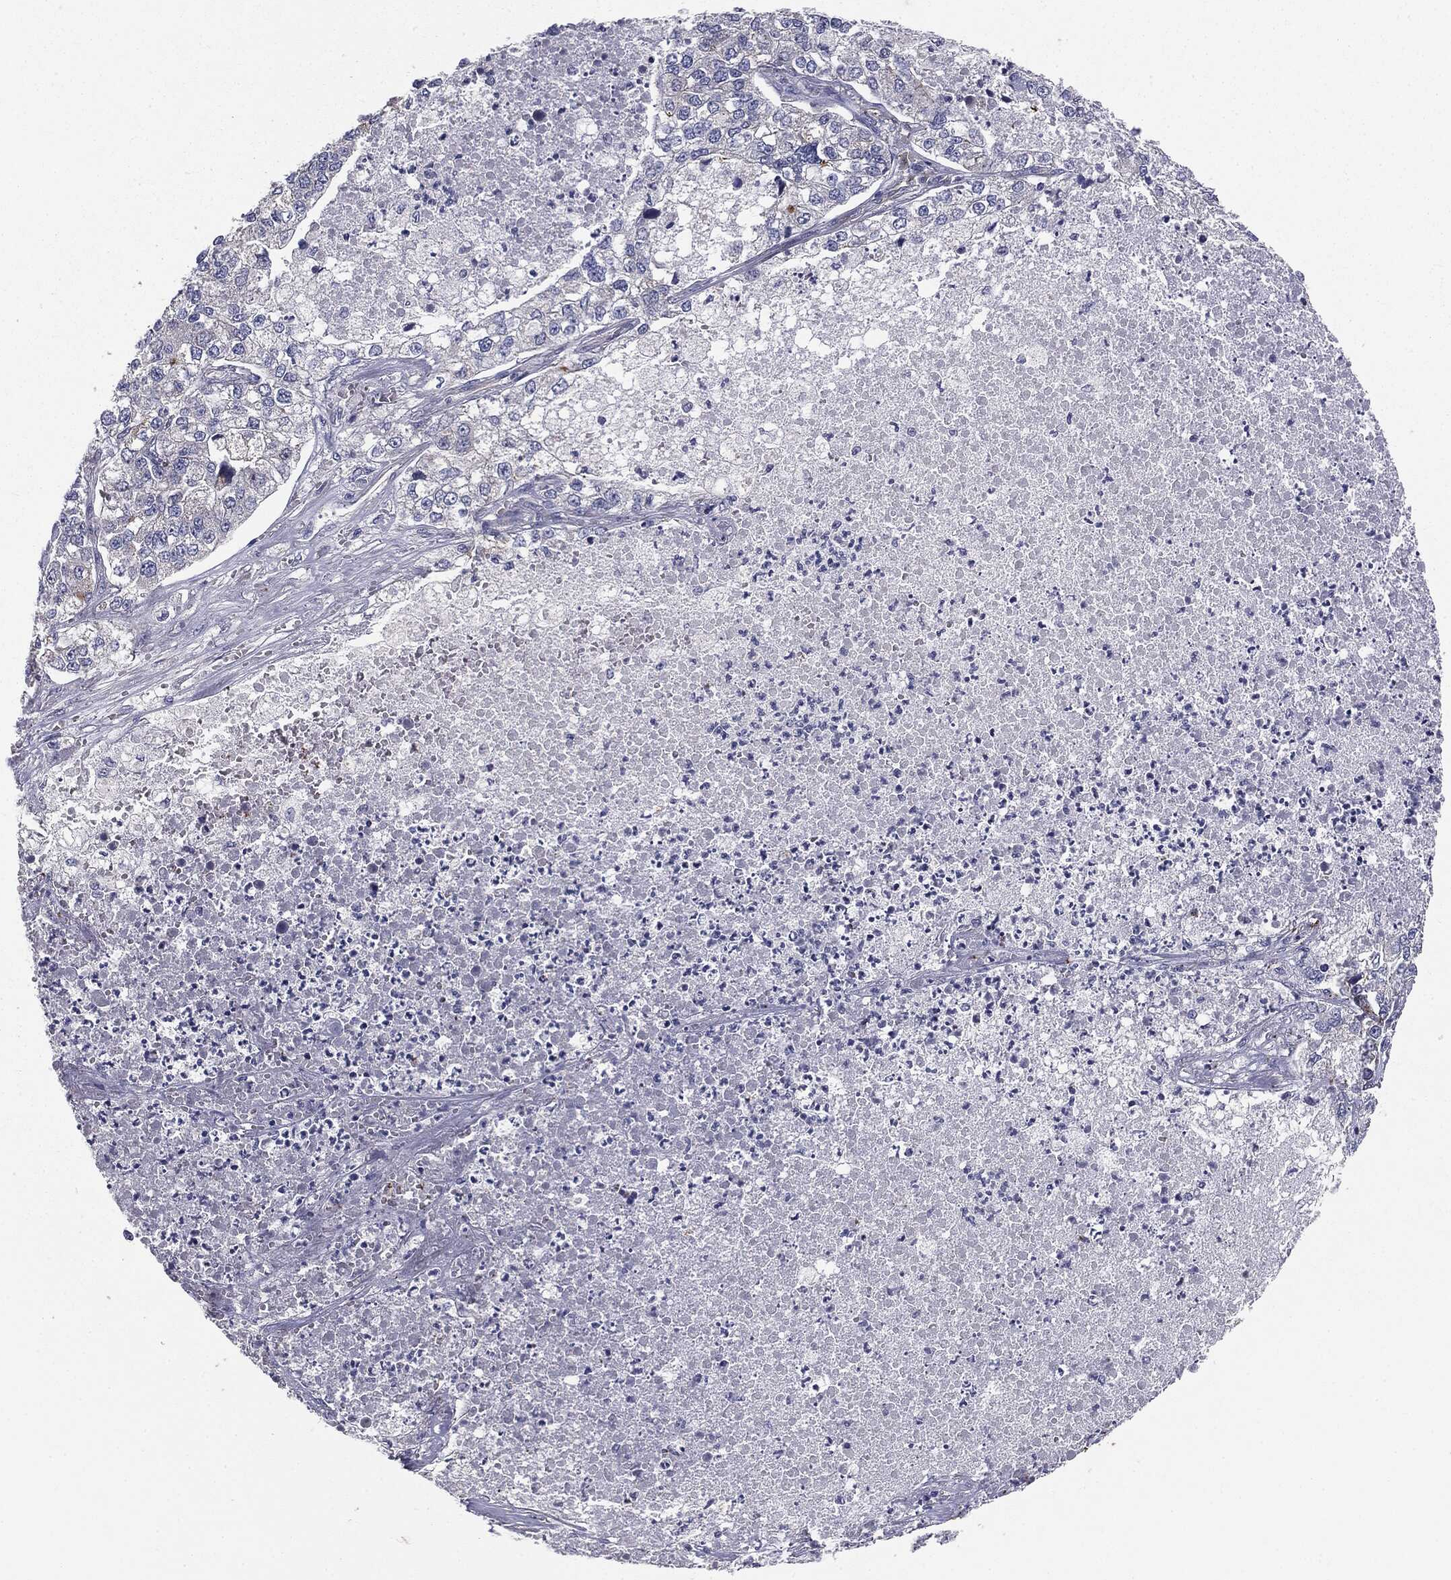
{"staining": {"intensity": "negative", "quantity": "none", "location": "none"}, "tissue": "lung cancer", "cell_type": "Tumor cells", "image_type": "cancer", "snomed": [{"axis": "morphology", "description": "Adenocarcinoma, NOS"}, {"axis": "topography", "description": "Lung"}], "caption": "Adenocarcinoma (lung) was stained to show a protein in brown. There is no significant staining in tumor cells.", "gene": "KRT5", "patient": {"sex": "male", "age": 49}}